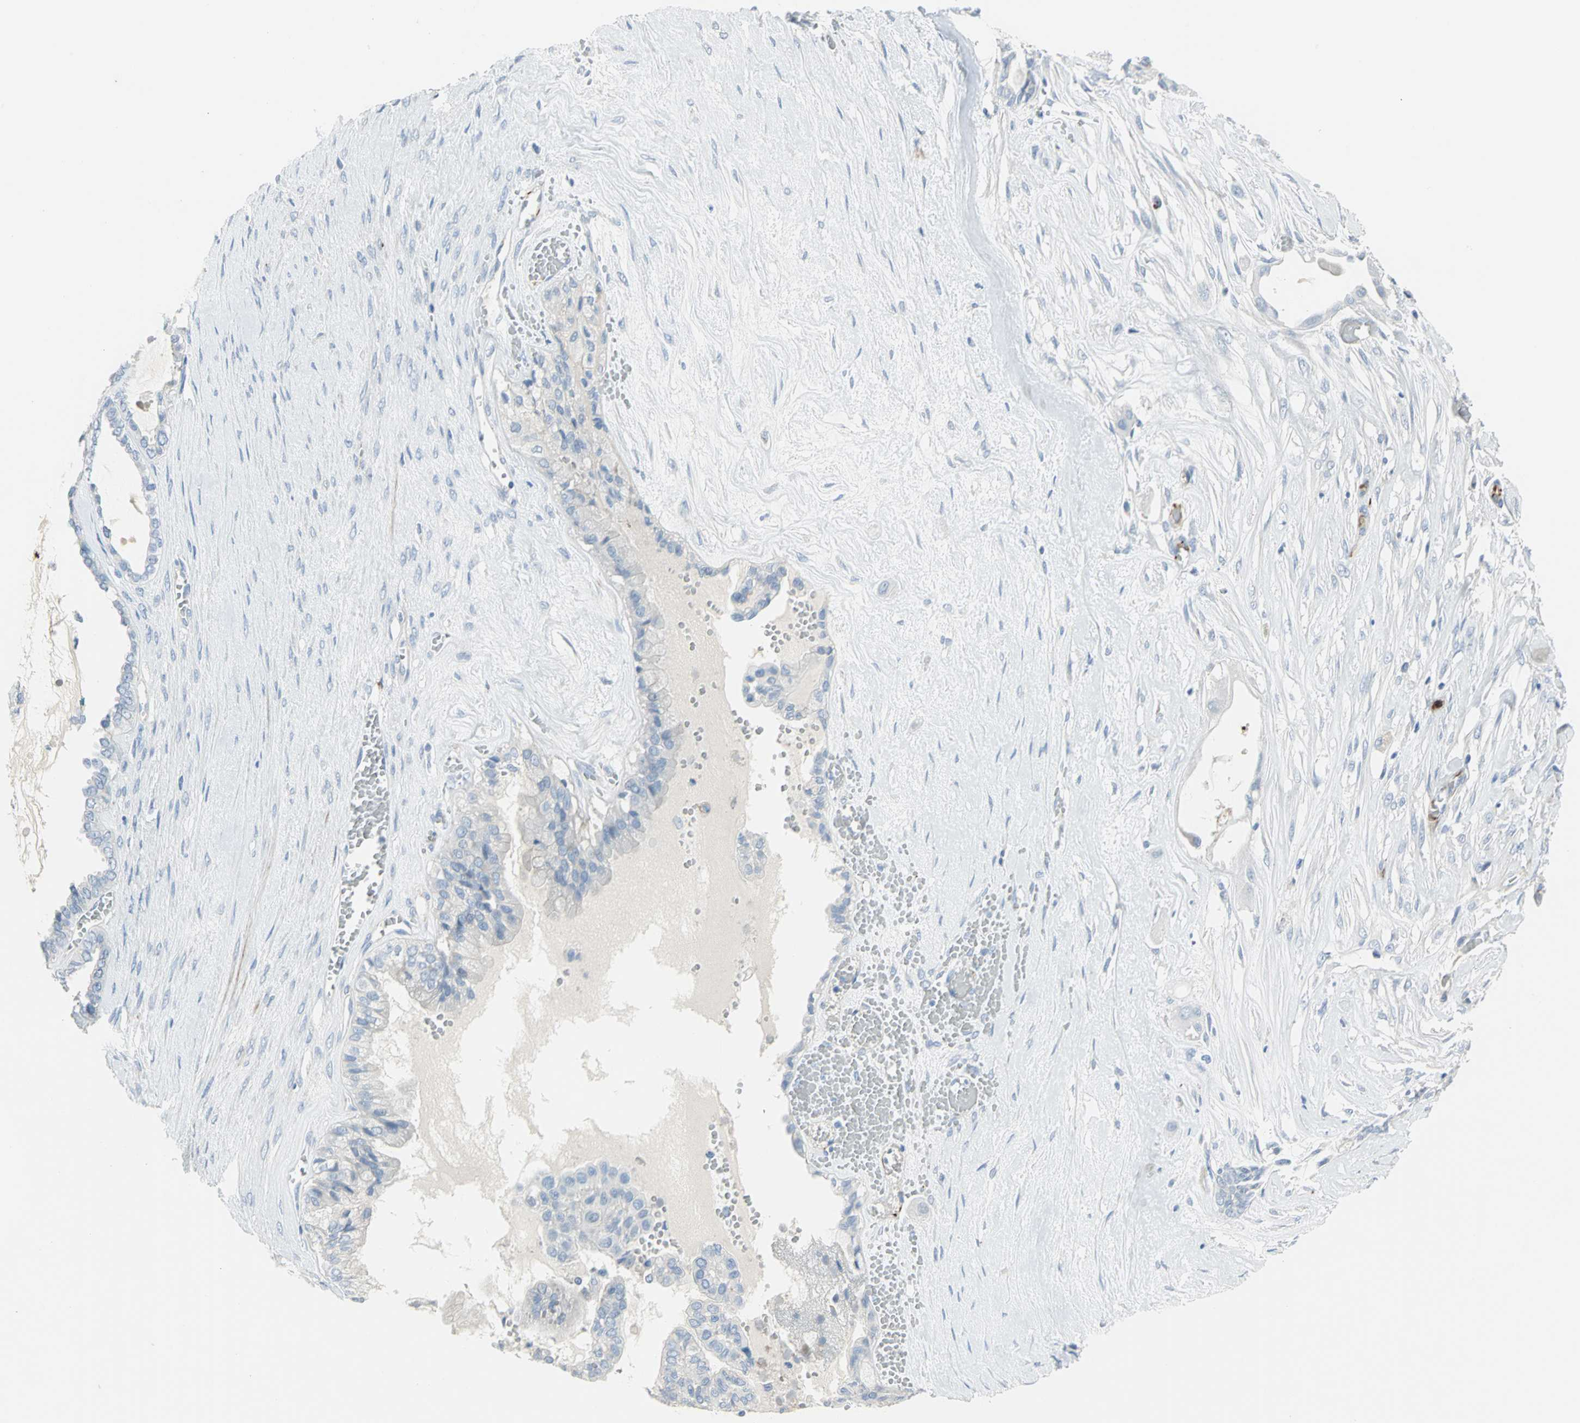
{"staining": {"intensity": "negative", "quantity": "none", "location": "none"}, "tissue": "ovarian cancer", "cell_type": "Tumor cells", "image_type": "cancer", "snomed": [{"axis": "morphology", "description": "Carcinoma, NOS"}, {"axis": "morphology", "description": "Carcinoma, endometroid"}, {"axis": "topography", "description": "Ovary"}], "caption": "Immunohistochemical staining of human ovarian endometroid carcinoma displays no significant expression in tumor cells.", "gene": "ALOX15", "patient": {"sex": "female", "age": 50}}